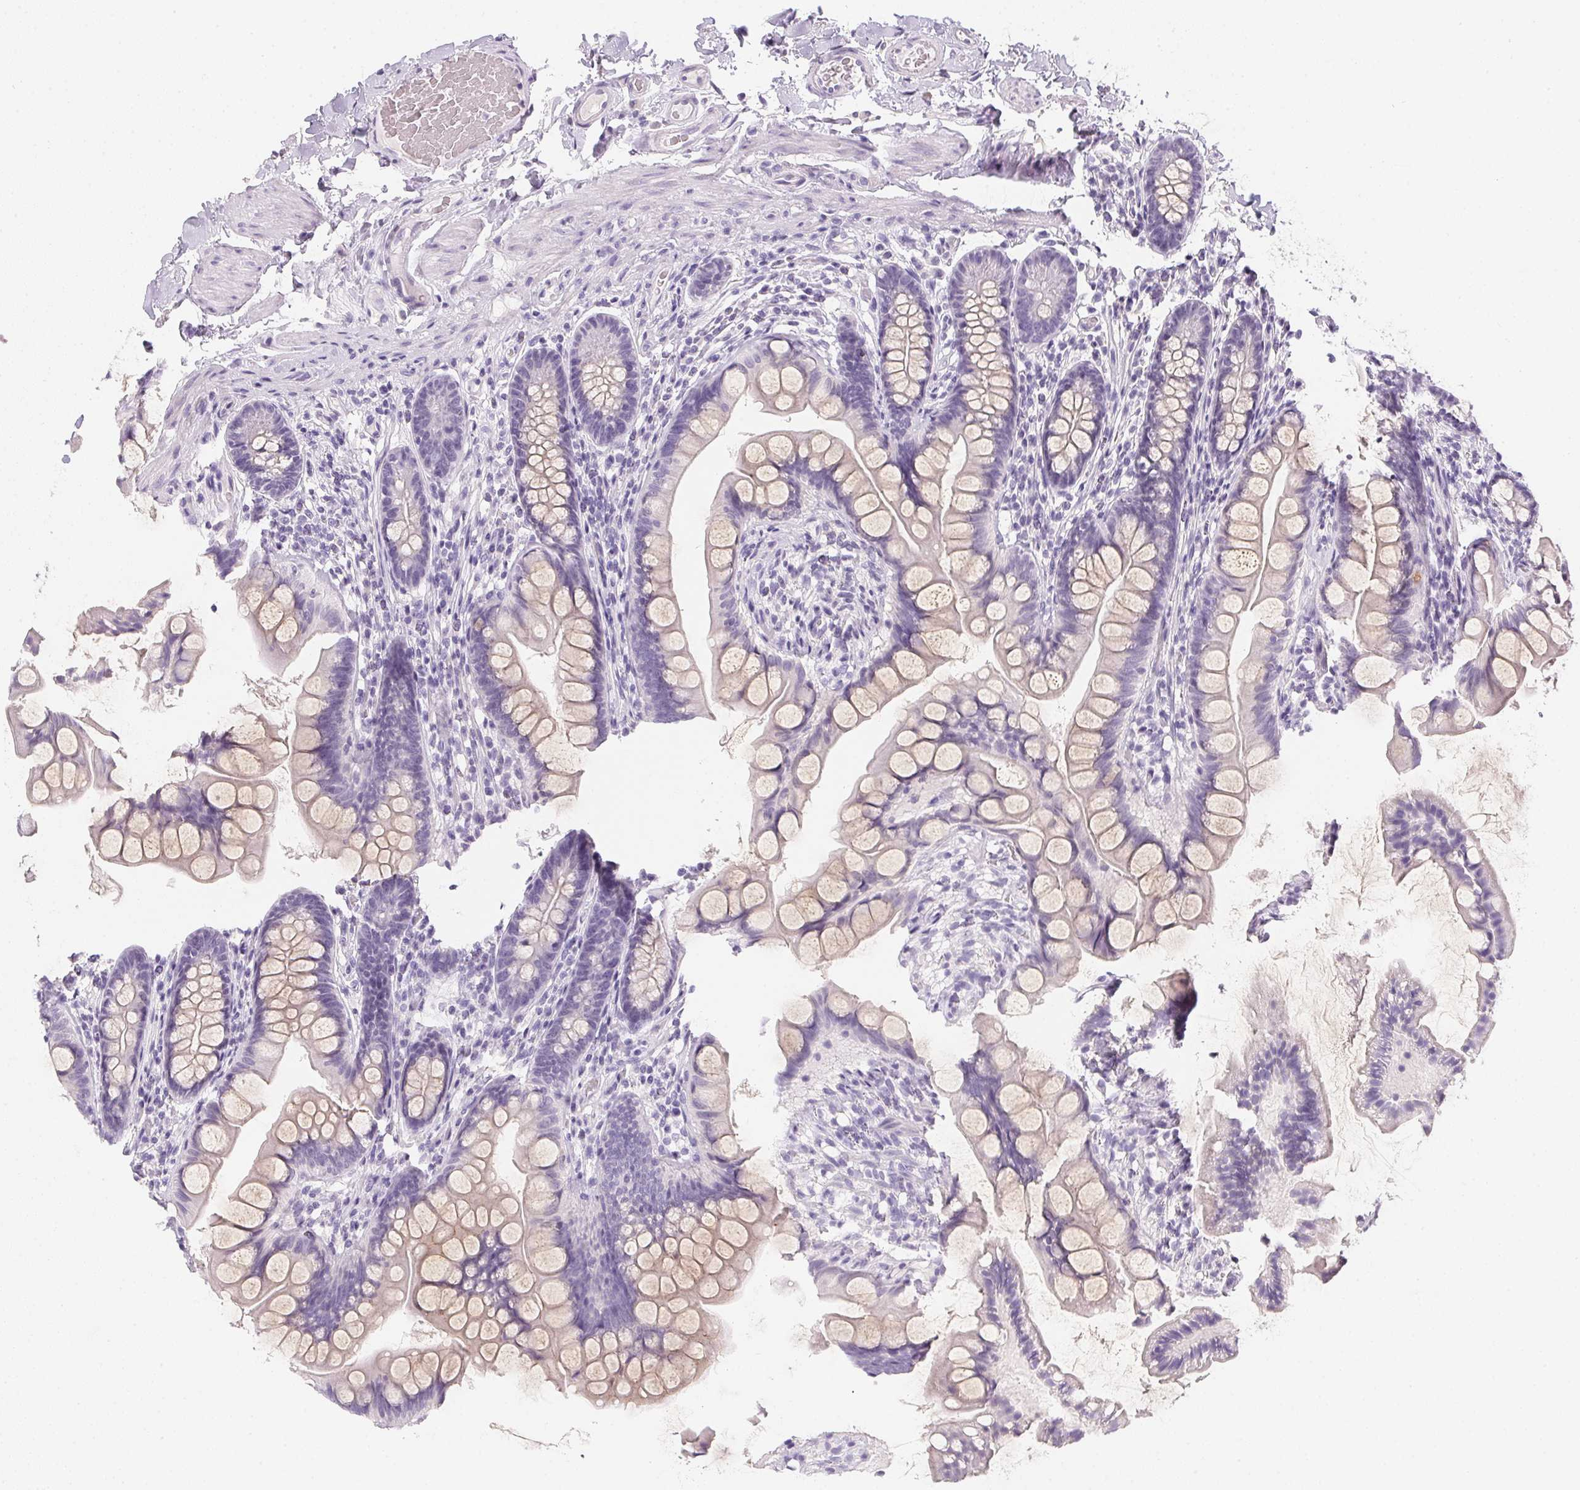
{"staining": {"intensity": "weak", "quantity": "<25%", "location": "cytoplasmic/membranous"}, "tissue": "small intestine", "cell_type": "Glandular cells", "image_type": "normal", "snomed": [{"axis": "morphology", "description": "Normal tissue, NOS"}, {"axis": "topography", "description": "Small intestine"}], "caption": "Immunohistochemical staining of unremarkable human small intestine displays no significant expression in glandular cells.", "gene": "PPY", "patient": {"sex": "male", "age": 70}}